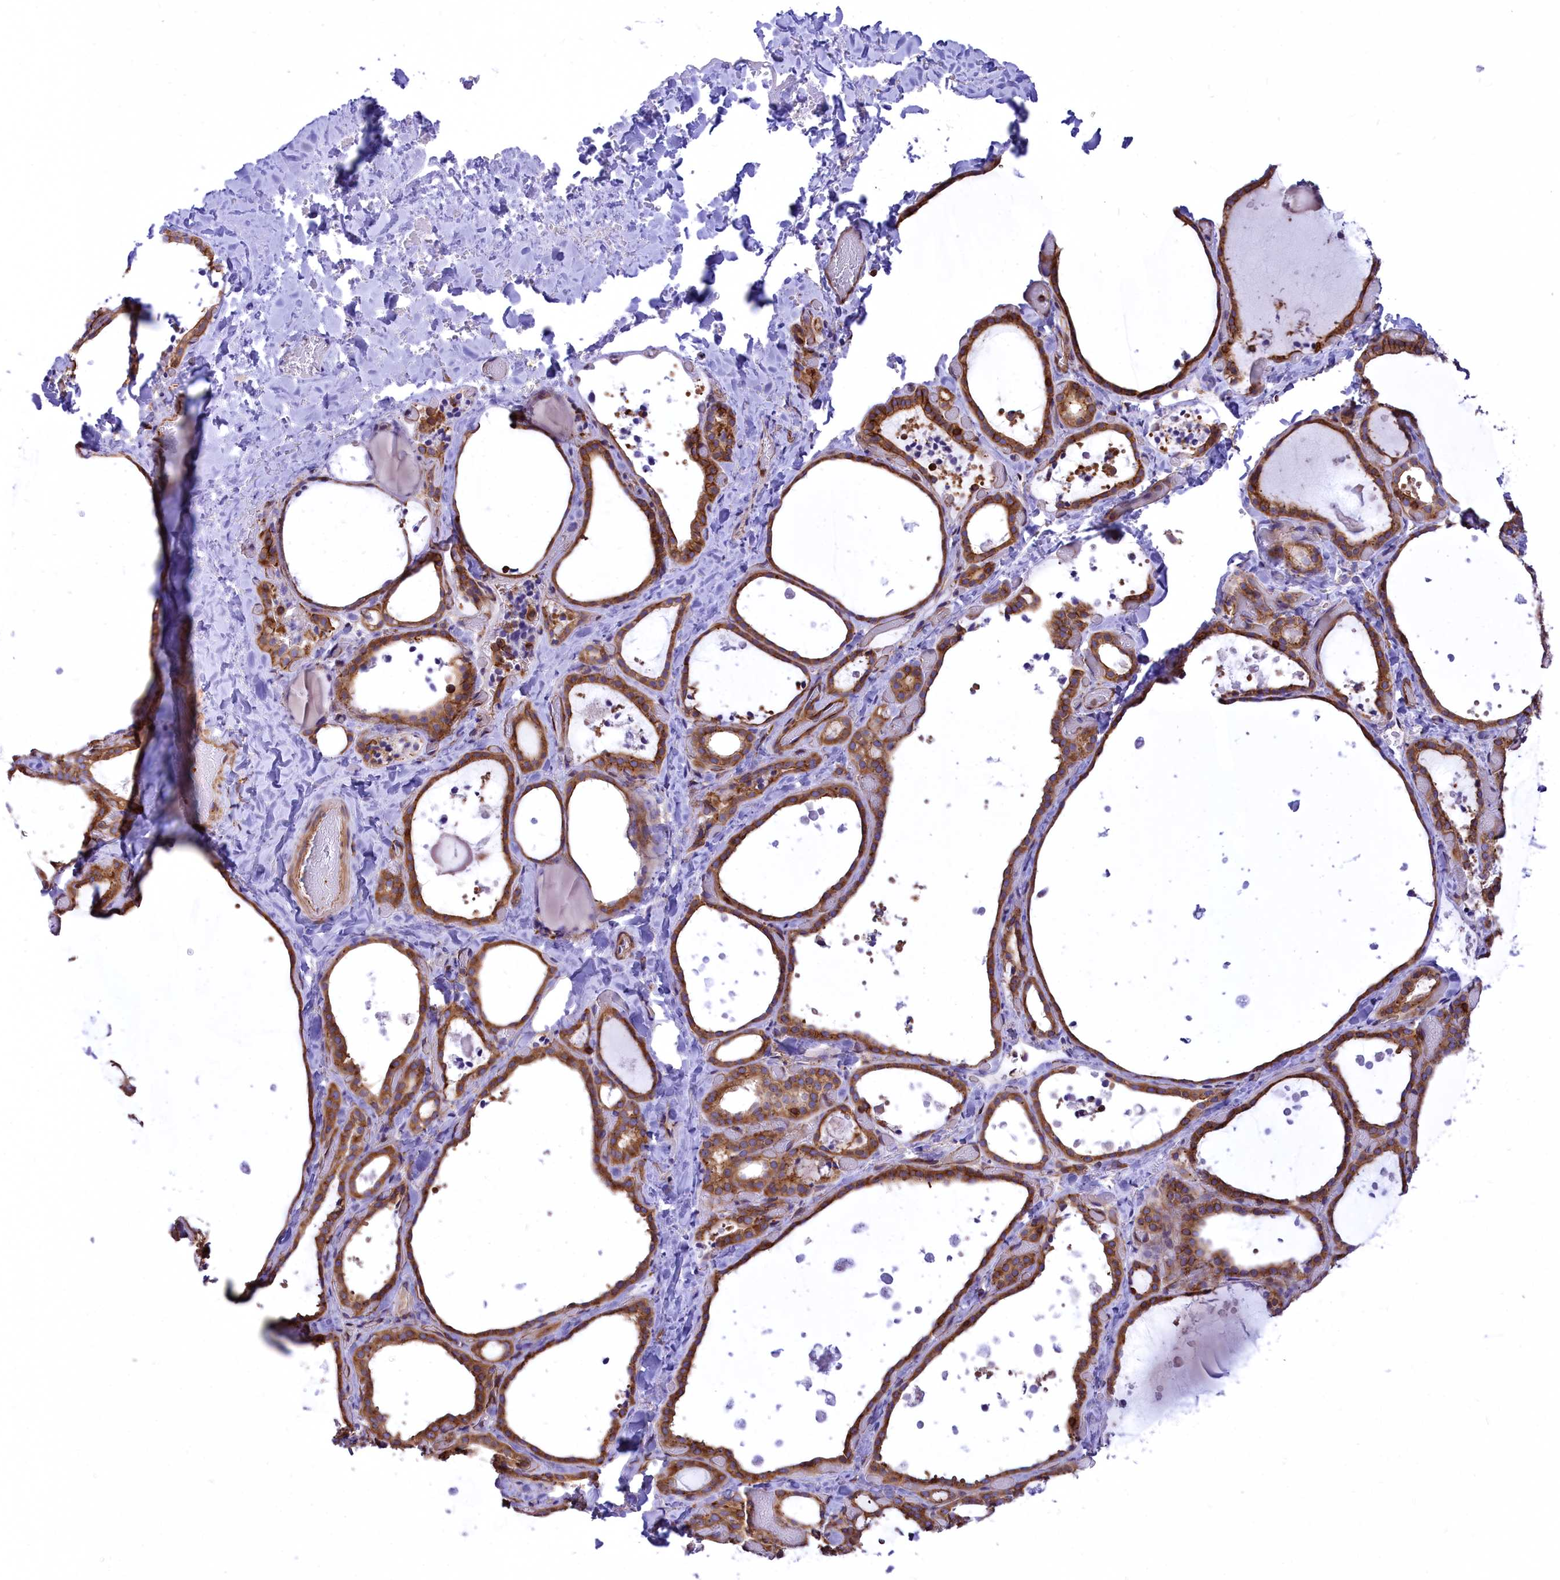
{"staining": {"intensity": "moderate", "quantity": ">75%", "location": "cytoplasmic/membranous"}, "tissue": "thyroid gland", "cell_type": "Glandular cells", "image_type": "normal", "snomed": [{"axis": "morphology", "description": "Normal tissue, NOS"}, {"axis": "topography", "description": "Thyroid gland"}], "caption": "DAB (3,3'-diaminobenzidine) immunohistochemical staining of normal human thyroid gland shows moderate cytoplasmic/membranous protein staining in approximately >75% of glandular cells.", "gene": "SEPTIN9", "patient": {"sex": "female", "age": 44}}